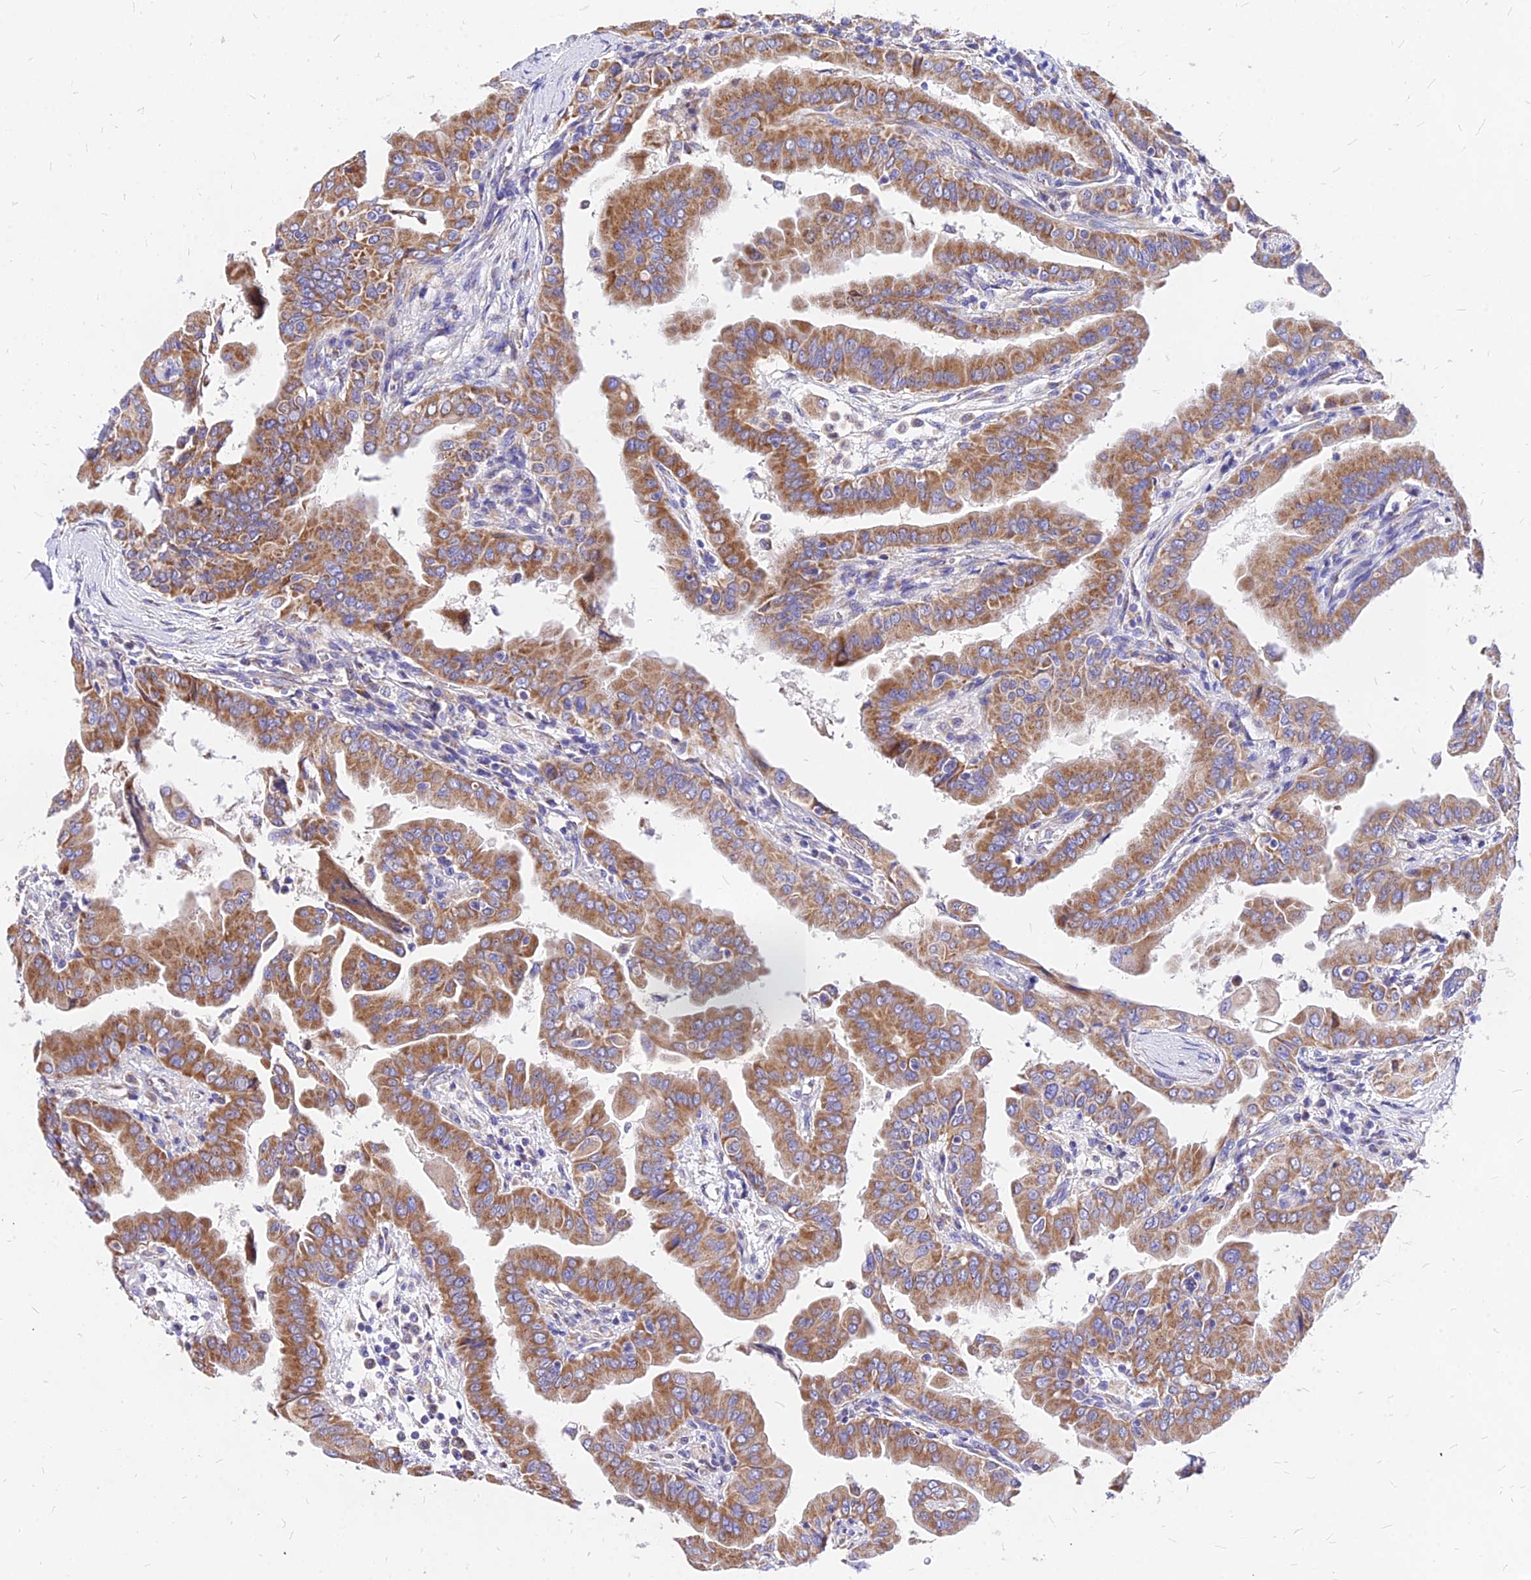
{"staining": {"intensity": "moderate", "quantity": ">75%", "location": "cytoplasmic/membranous"}, "tissue": "thyroid cancer", "cell_type": "Tumor cells", "image_type": "cancer", "snomed": [{"axis": "morphology", "description": "Papillary adenocarcinoma, NOS"}, {"axis": "topography", "description": "Thyroid gland"}], "caption": "Human thyroid papillary adenocarcinoma stained with a brown dye displays moderate cytoplasmic/membranous positive expression in approximately >75% of tumor cells.", "gene": "MRPL3", "patient": {"sex": "male", "age": 33}}